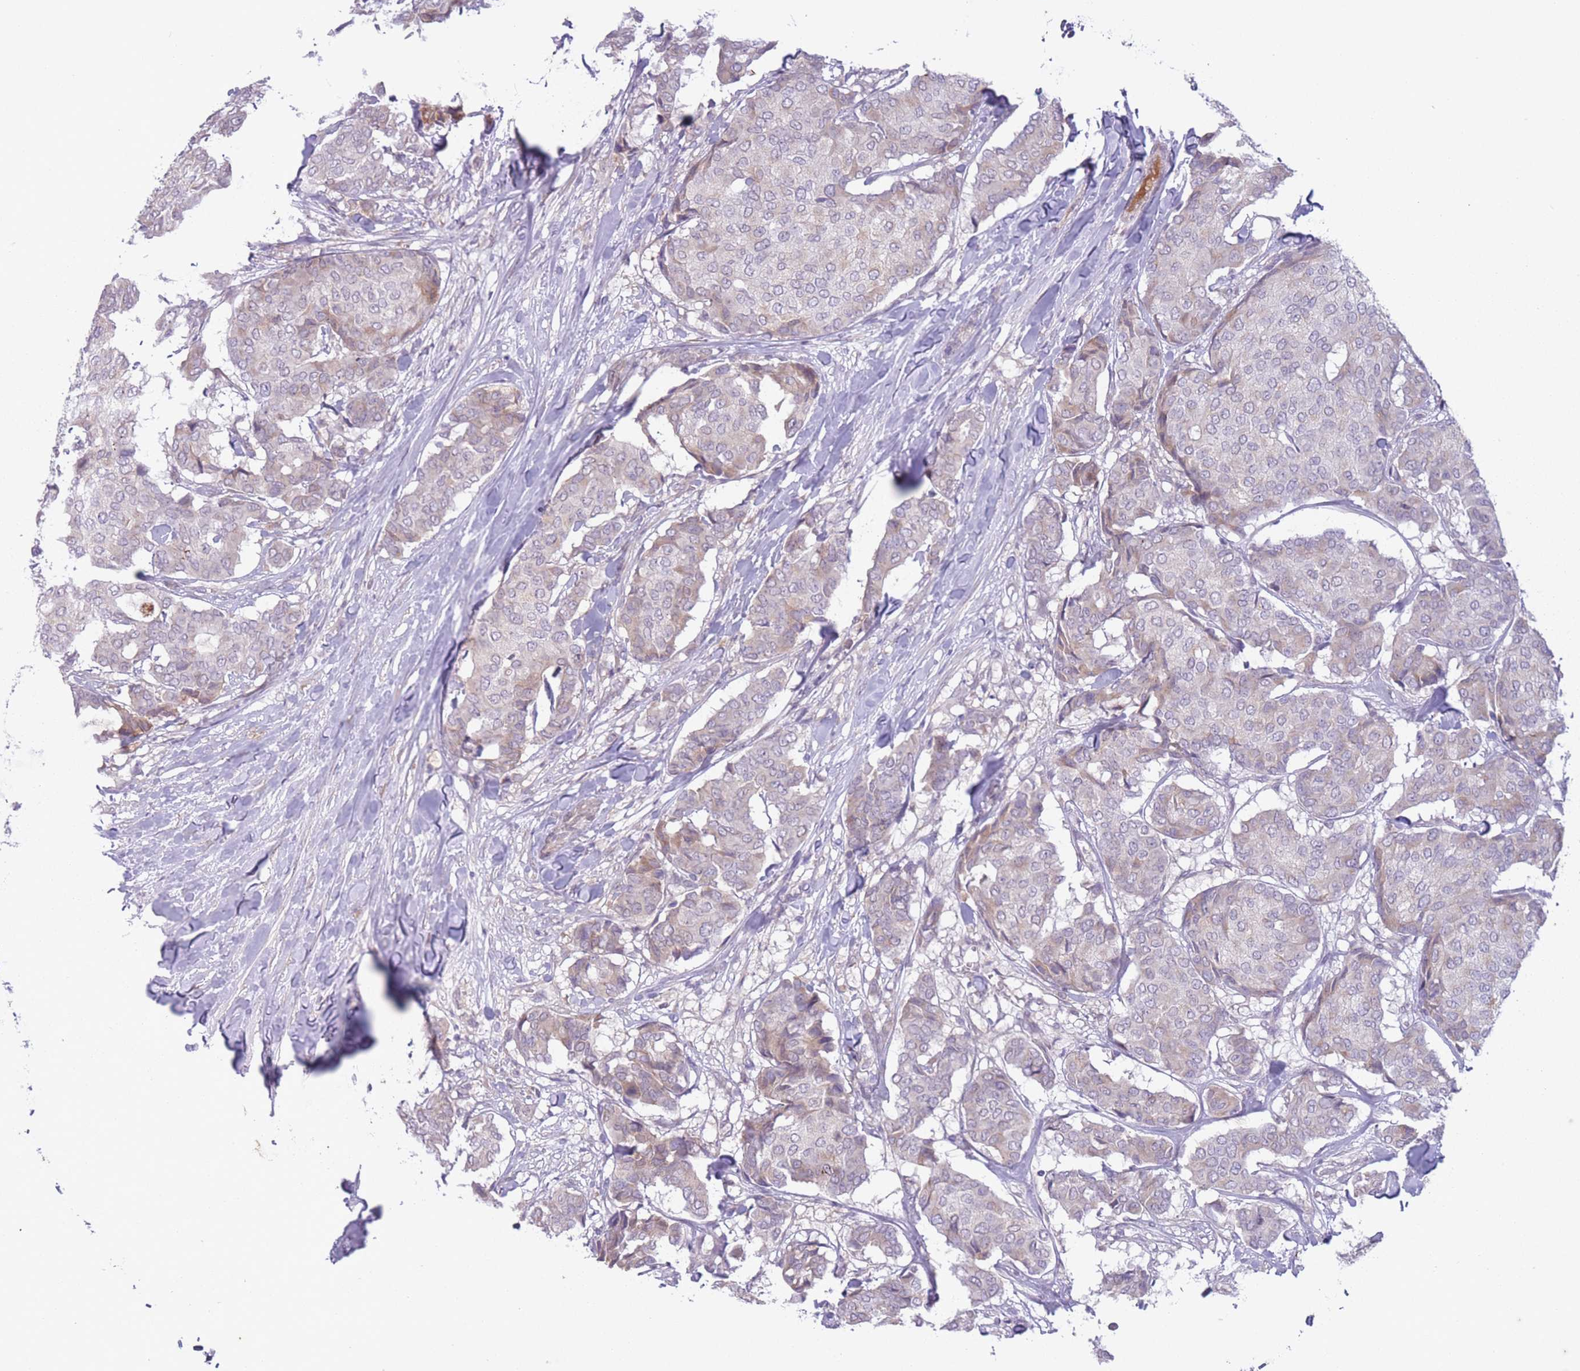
{"staining": {"intensity": "weak", "quantity": "<25%", "location": "cytoplasmic/membranous"}, "tissue": "breast cancer", "cell_type": "Tumor cells", "image_type": "cancer", "snomed": [{"axis": "morphology", "description": "Duct carcinoma"}, {"axis": "topography", "description": "Breast"}], "caption": "The photomicrograph reveals no significant expression in tumor cells of breast cancer (infiltrating ductal carcinoma).", "gene": "ARPIN", "patient": {"sex": "female", "age": 75}}